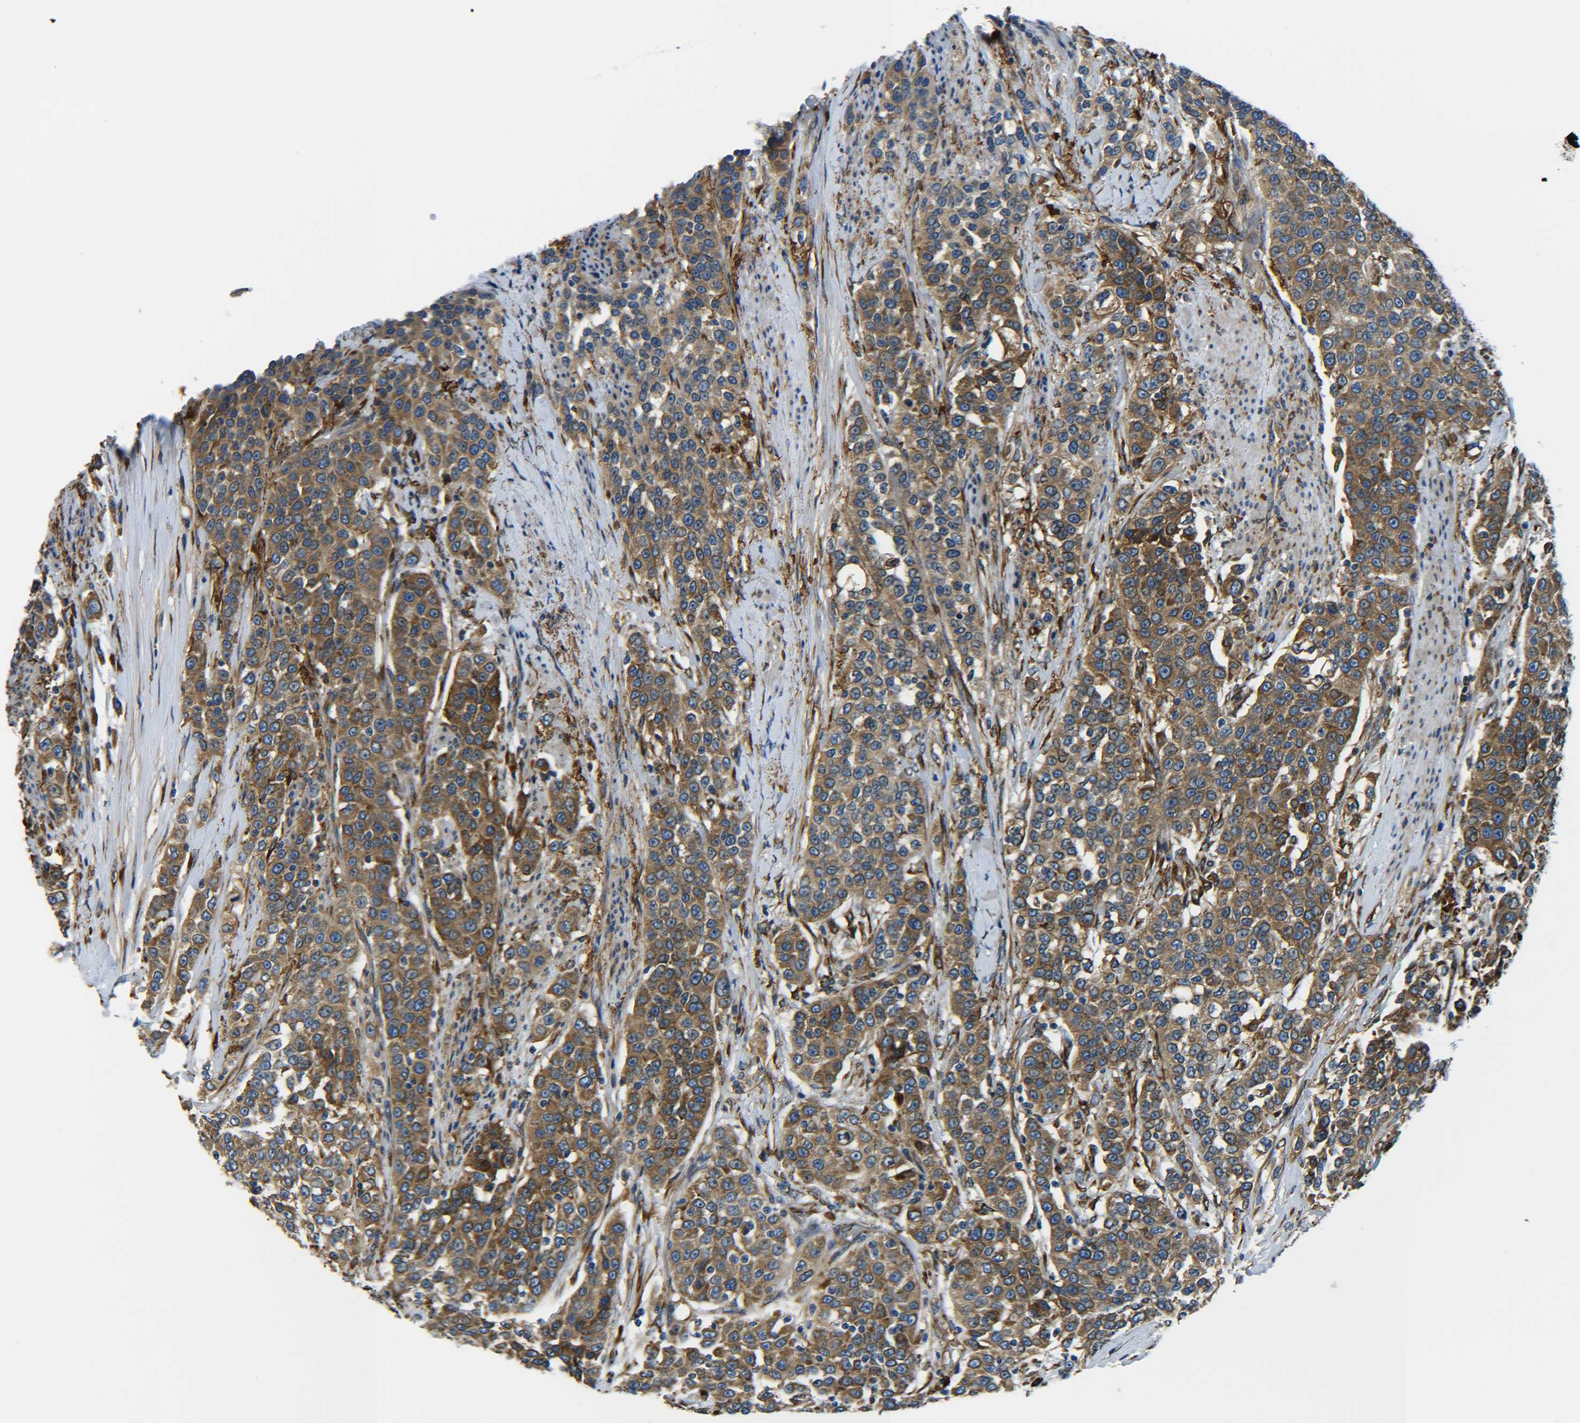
{"staining": {"intensity": "moderate", "quantity": ">75%", "location": "cytoplasmic/membranous"}, "tissue": "urothelial cancer", "cell_type": "Tumor cells", "image_type": "cancer", "snomed": [{"axis": "morphology", "description": "Urothelial carcinoma, High grade"}, {"axis": "topography", "description": "Urinary bladder"}], "caption": "Human urothelial cancer stained for a protein (brown) exhibits moderate cytoplasmic/membranous positive positivity in approximately >75% of tumor cells.", "gene": "PREB", "patient": {"sex": "female", "age": 80}}